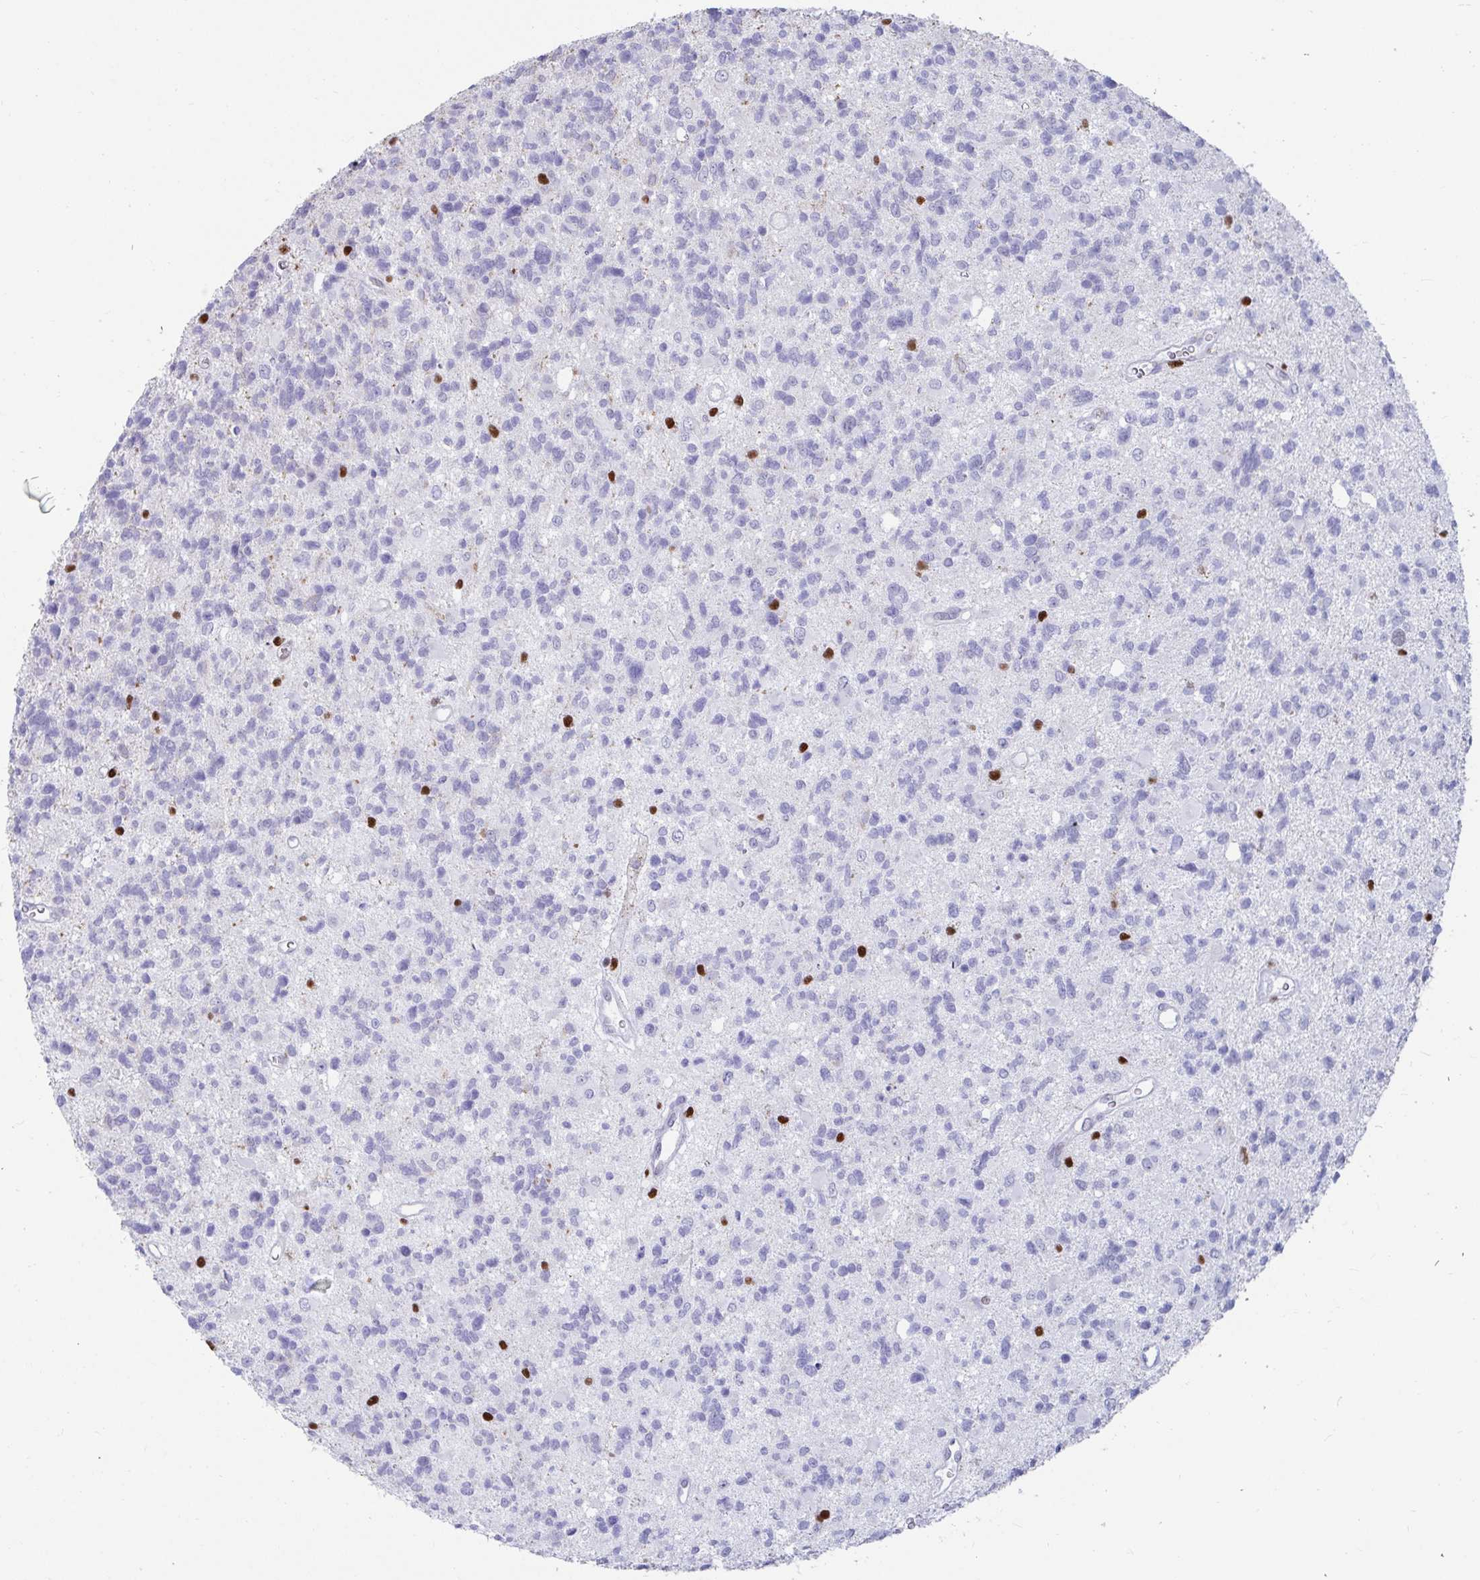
{"staining": {"intensity": "negative", "quantity": "none", "location": "none"}, "tissue": "glioma", "cell_type": "Tumor cells", "image_type": "cancer", "snomed": [{"axis": "morphology", "description": "Glioma, malignant, High grade"}, {"axis": "topography", "description": "Brain"}], "caption": "Immunohistochemistry micrograph of malignant glioma (high-grade) stained for a protein (brown), which demonstrates no expression in tumor cells.", "gene": "ZNF586", "patient": {"sex": "male", "age": 29}}